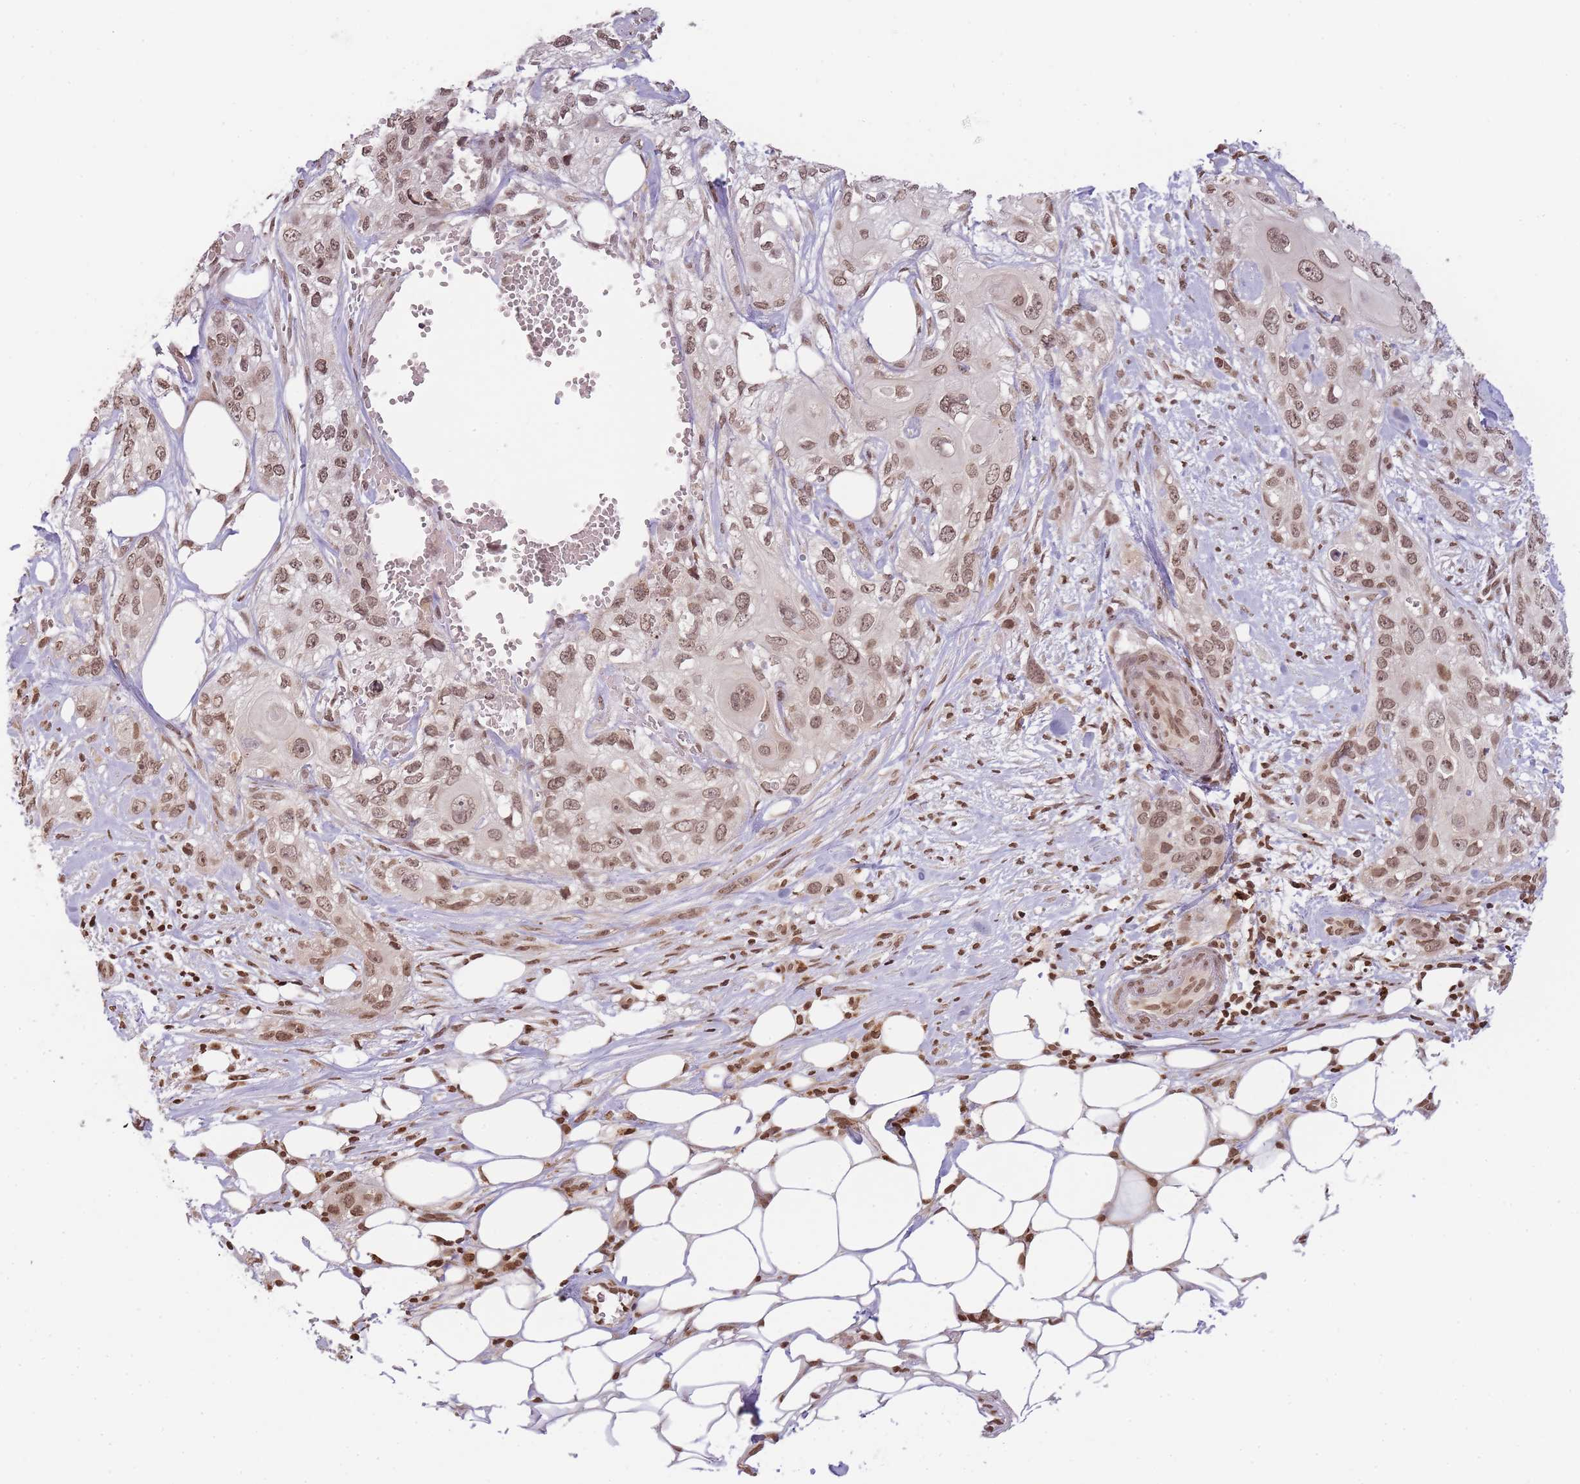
{"staining": {"intensity": "moderate", "quantity": ">75%", "location": "nuclear"}, "tissue": "skin cancer", "cell_type": "Tumor cells", "image_type": "cancer", "snomed": [{"axis": "morphology", "description": "Normal tissue, NOS"}, {"axis": "morphology", "description": "Squamous cell carcinoma, NOS"}, {"axis": "topography", "description": "Skin"}], "caption": "Skin squamous cell carcinoma stained for a protein displays moderate nuclear positivity in tumor cells.", "gene": "WWTR1", "patient": {"sex": "male", "age": 72}}